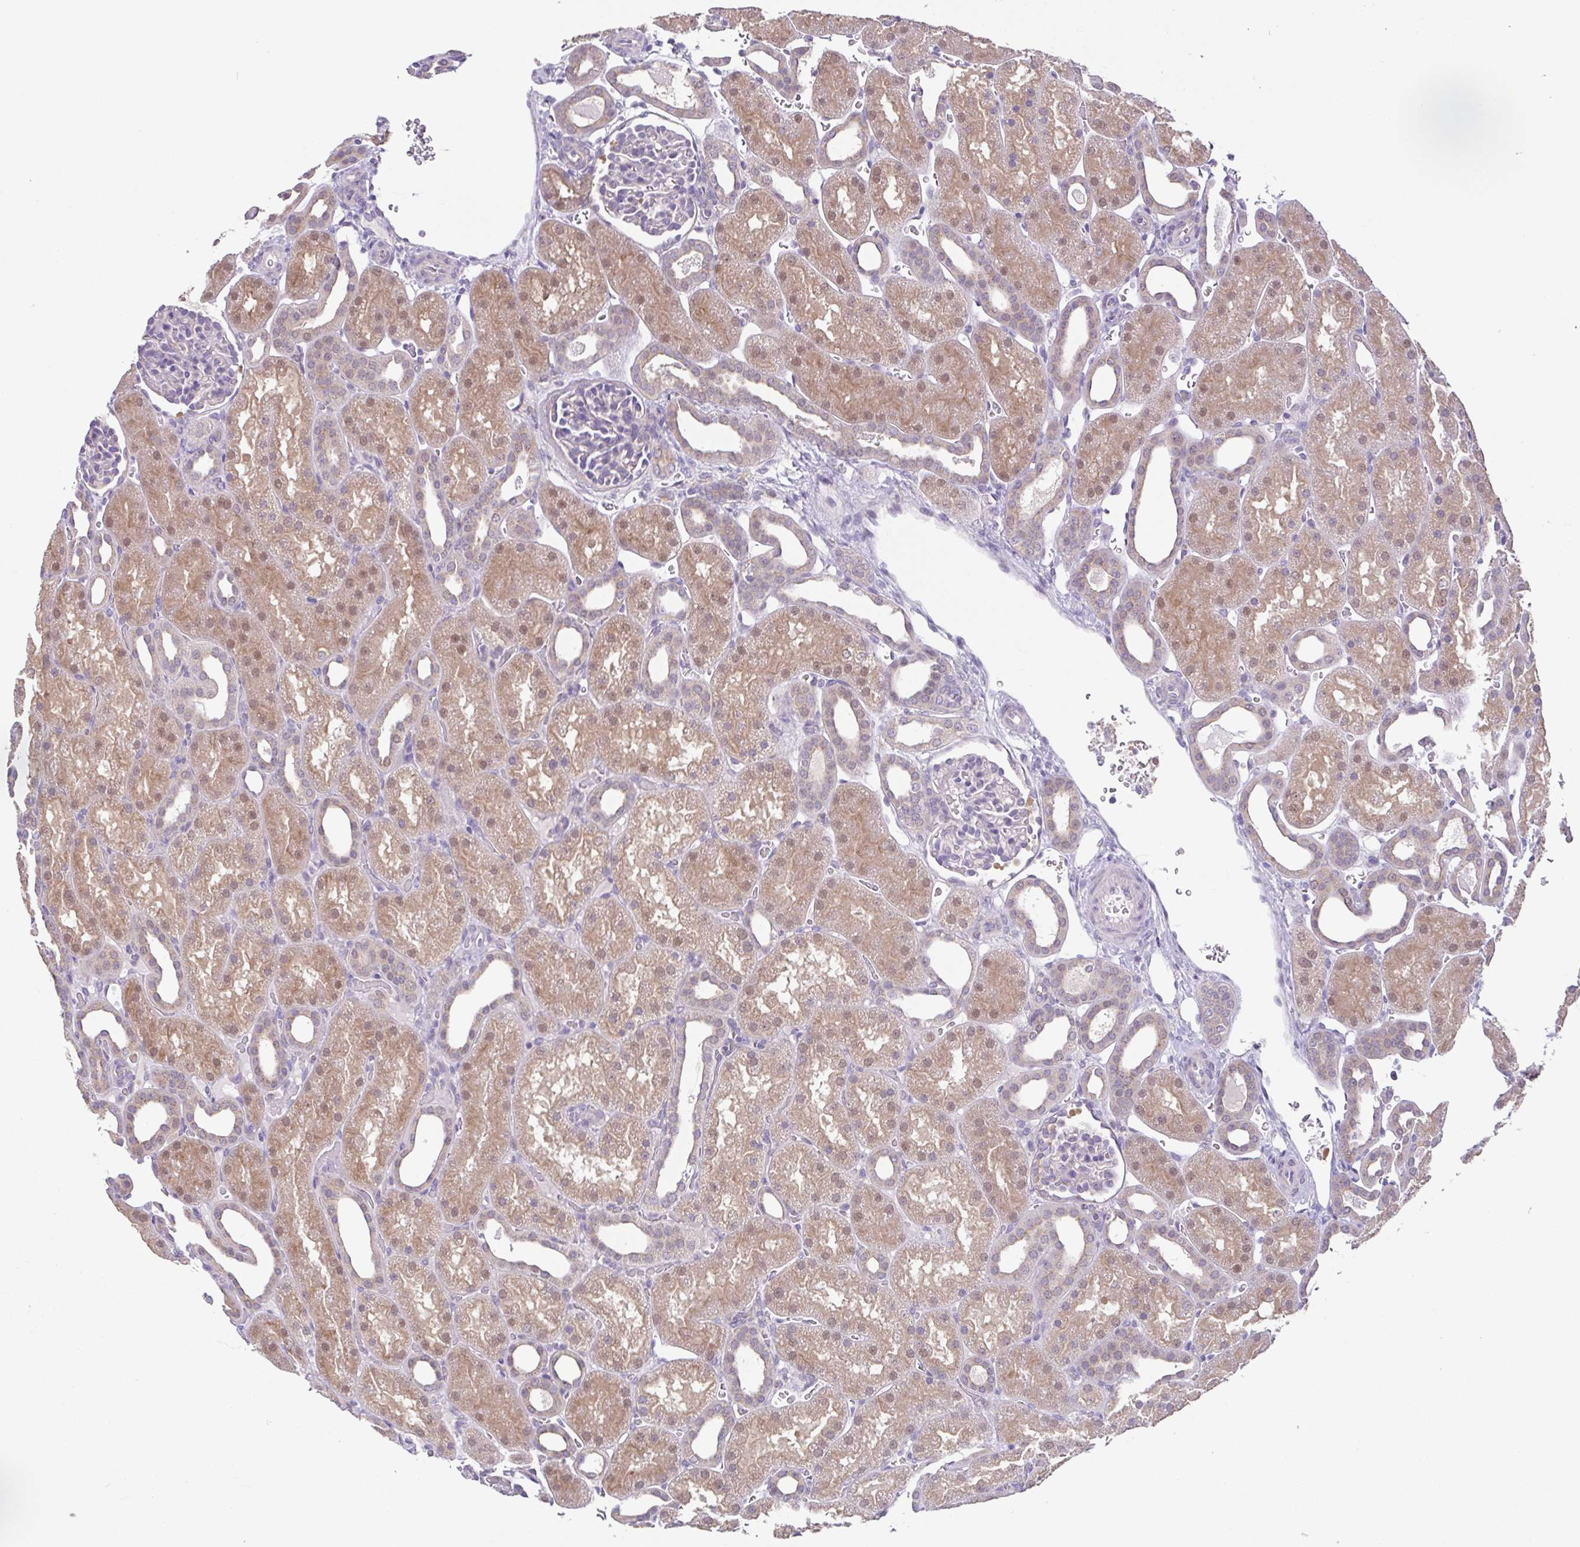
{"staining": {"intensity": "negative", "quantity": "none", "location": "none"}, "tissue": "kidney", "cell_type": "Cells in glomeruli", "image_type": "normal", "snomed": [{"axis": "morphology", "description": "Normal tissue, NOS"}, {"axis": "topography", "description": "Kidney"}], "caption": "Normal kidney was stained to show a protein in brown. There is no significant expression in cells in glomeruli. (DAB immunohistochemistry visualized using brightfield microscopy, high magnification).", "gene": "UBE2Q1", "patient": {"sex": "male", "age": 2}}